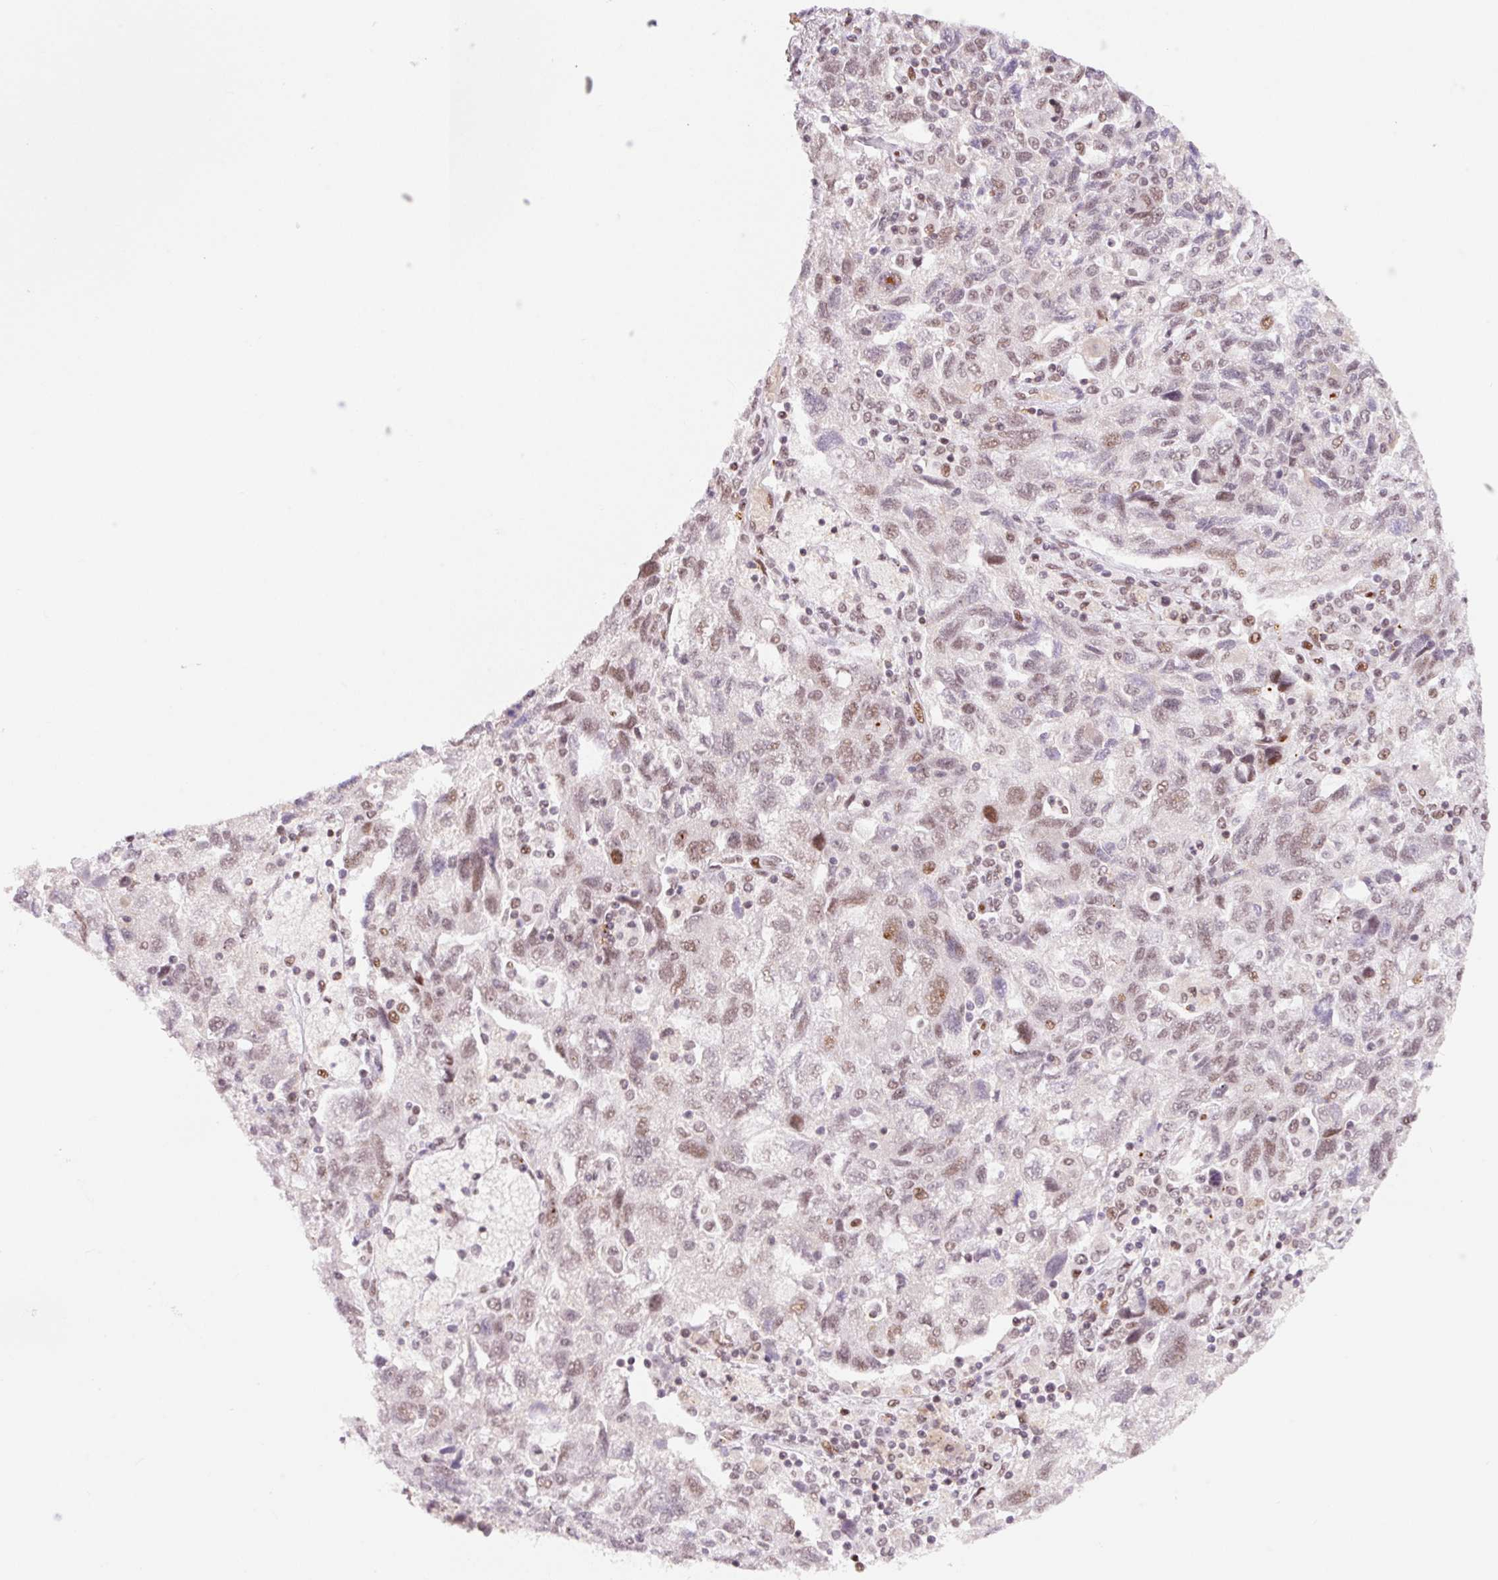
{"staining": {"intensity": "moderate", "quantity": "25%-75%", "location": "nuclear"}, "tissue": "ovarian cancer", "cell_type": "Tumor cells", "image_type": "cancer", "snomed": [{"axis": "morphology", "description": "Carcinoma, NOS"}, {"axis": "morphology", "description": "Cystadenocarcinoma, serous, NOS"}, {"axis": "topography", "description": "Ovary"}], "caption": "Protein analysis of ovarian serous cystadenocarcinoma tissue shows moderate nuclear expression in approximately 25%-75% of tumor cells.", "gene": "CCNL2", "patient": {"sex": "female", "age": 69}}